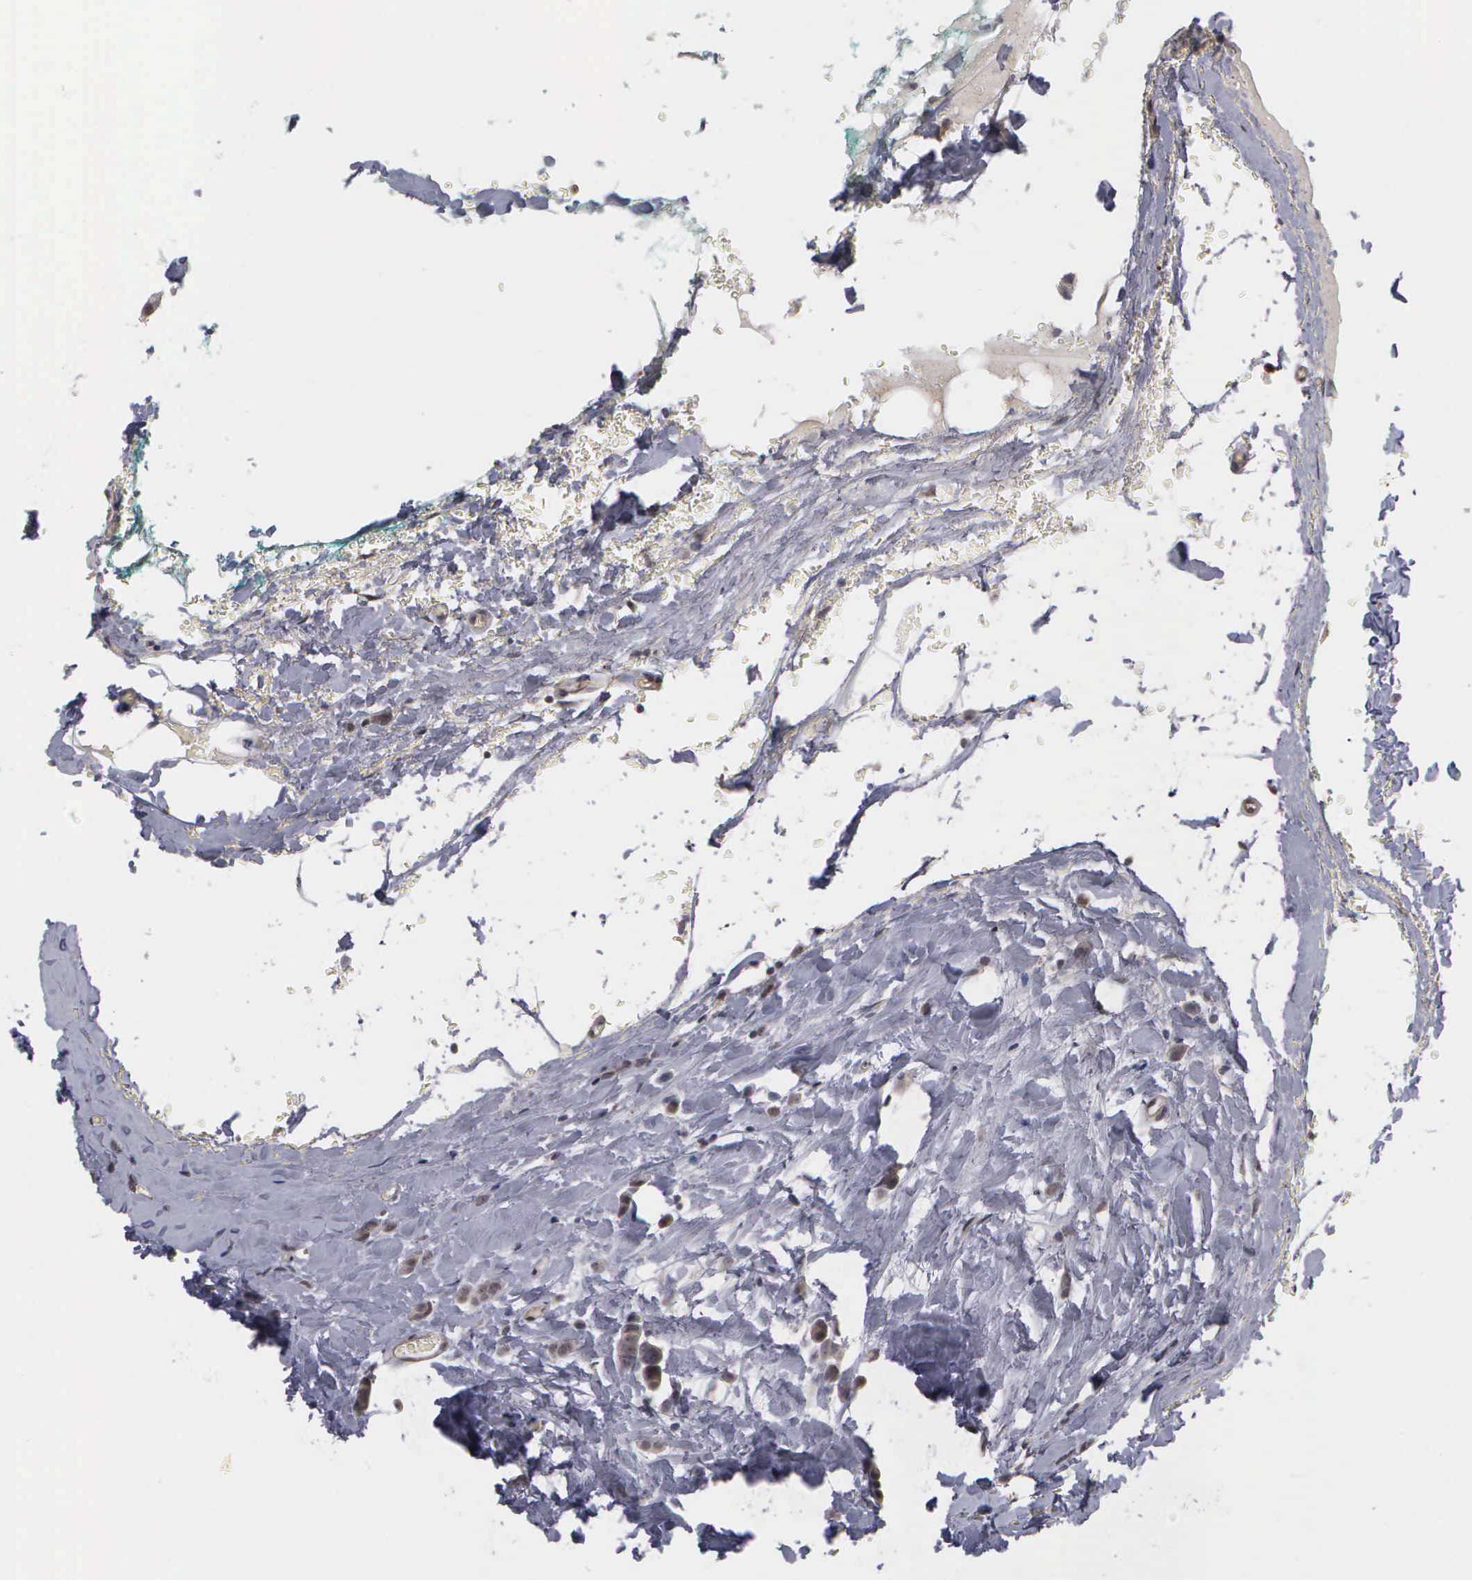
{"staining": {"intensity": "negative", "quantity": "none", "location": "none"}, "tissue": "breast cancer", "cell_type": "Tumor cells", "image_type": "cancer", "snomed": [{"axis": "morphology", "description": "Lobular carcinoma"}, {"axis": "topography", "description": "Breast"}], "caption": "Tumor cells are negative for brown protein staining in lobular carcinoma (breast).", "gene": "MMP9", "patient": {"sex": "female", "age": 60}}